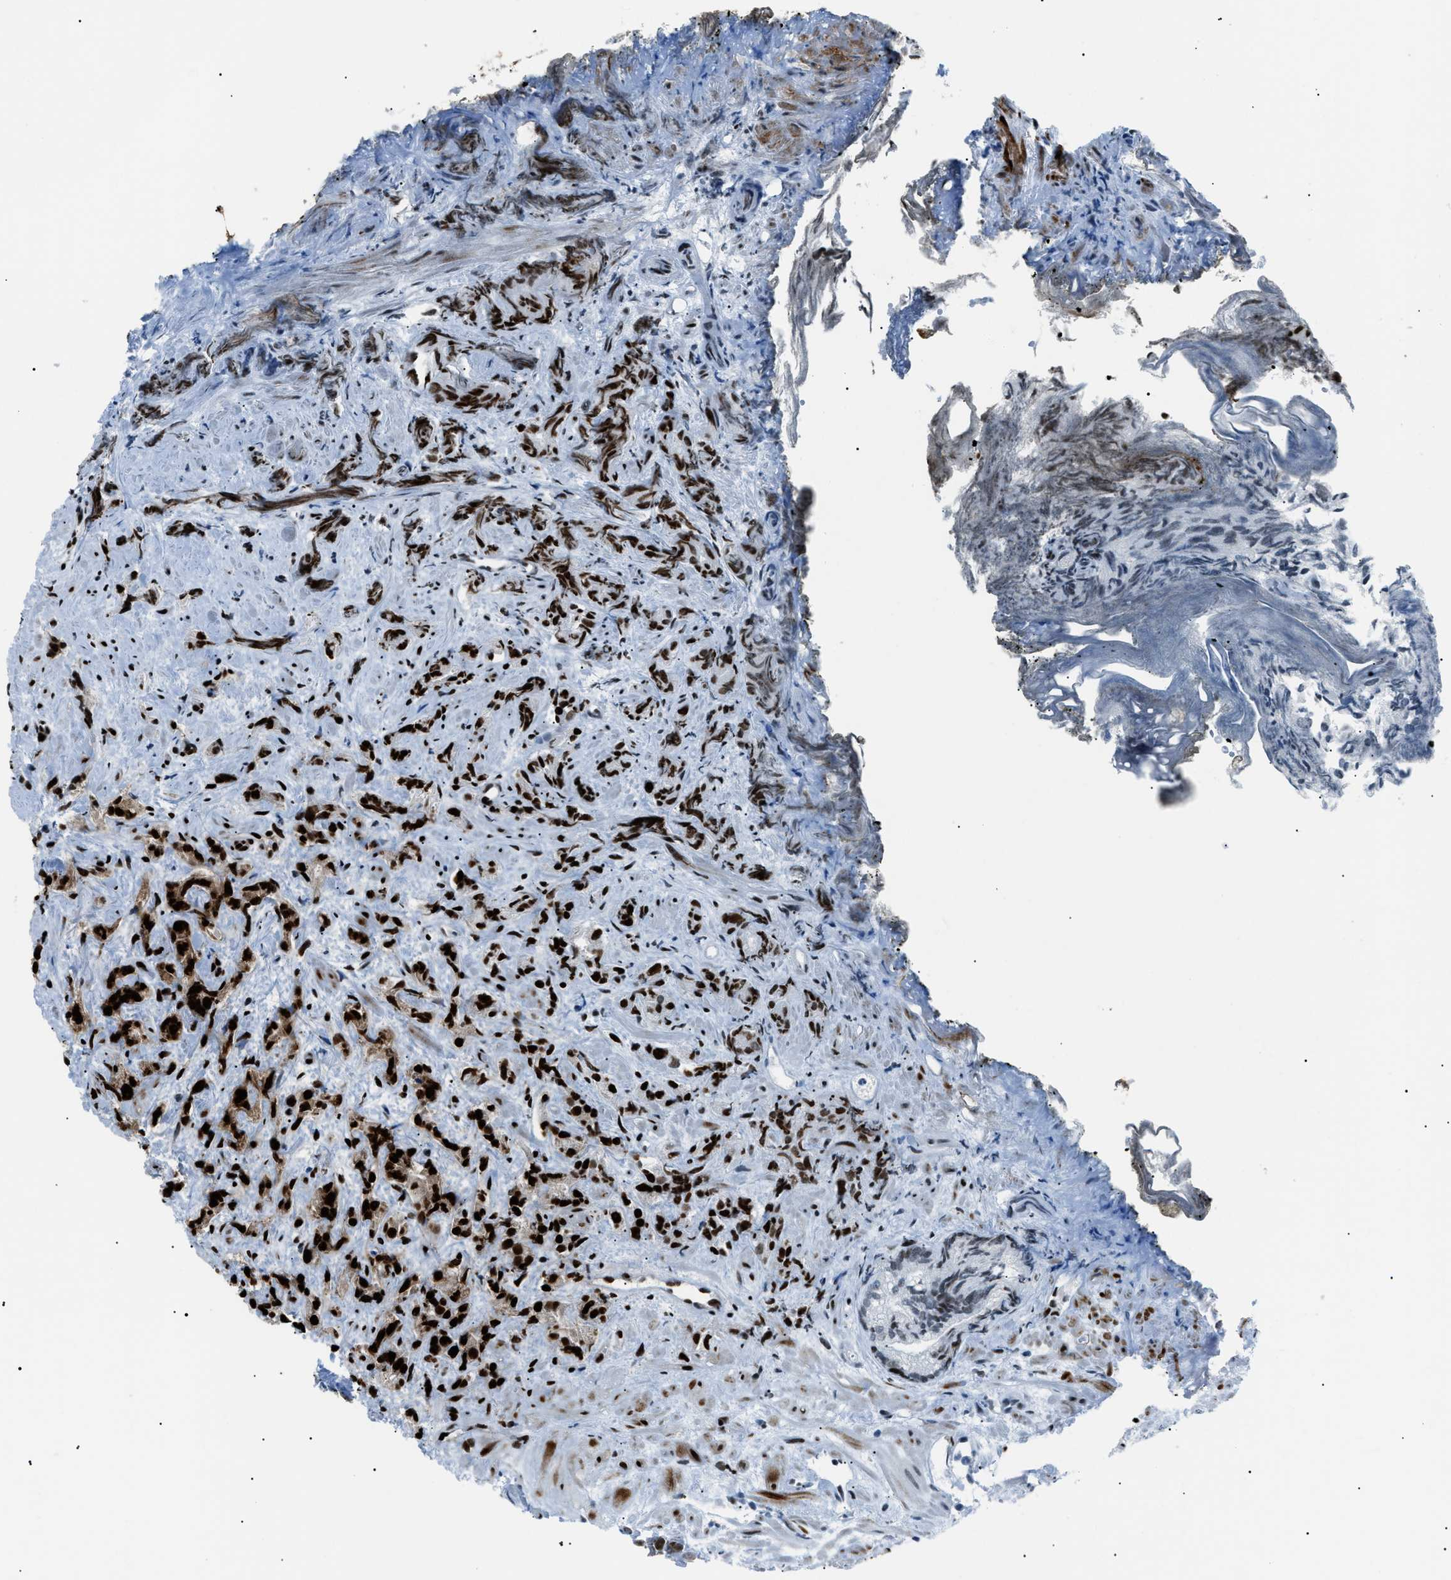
{"staining": {"intensity": "strong", "quantity": ">75%", "location": "nuclear"}, "tissue": "prostate cancer", "cell_type": "Tumor cells", "image_type": "cancer", "snomed": [{"axis": "morphology", "description": "Adenocarcinoma, Low grade"}, {"axis": "topography", "description": "Prostate"}], "caption": "The photomicrograph demonstrates a brown stain indicating the presence of a protein in the nuclear of tumor cells in prostate adenocarcinoma (low-grade).", "gene": "HNRNPK", "patient": {"sex": "male", "age": 89}}